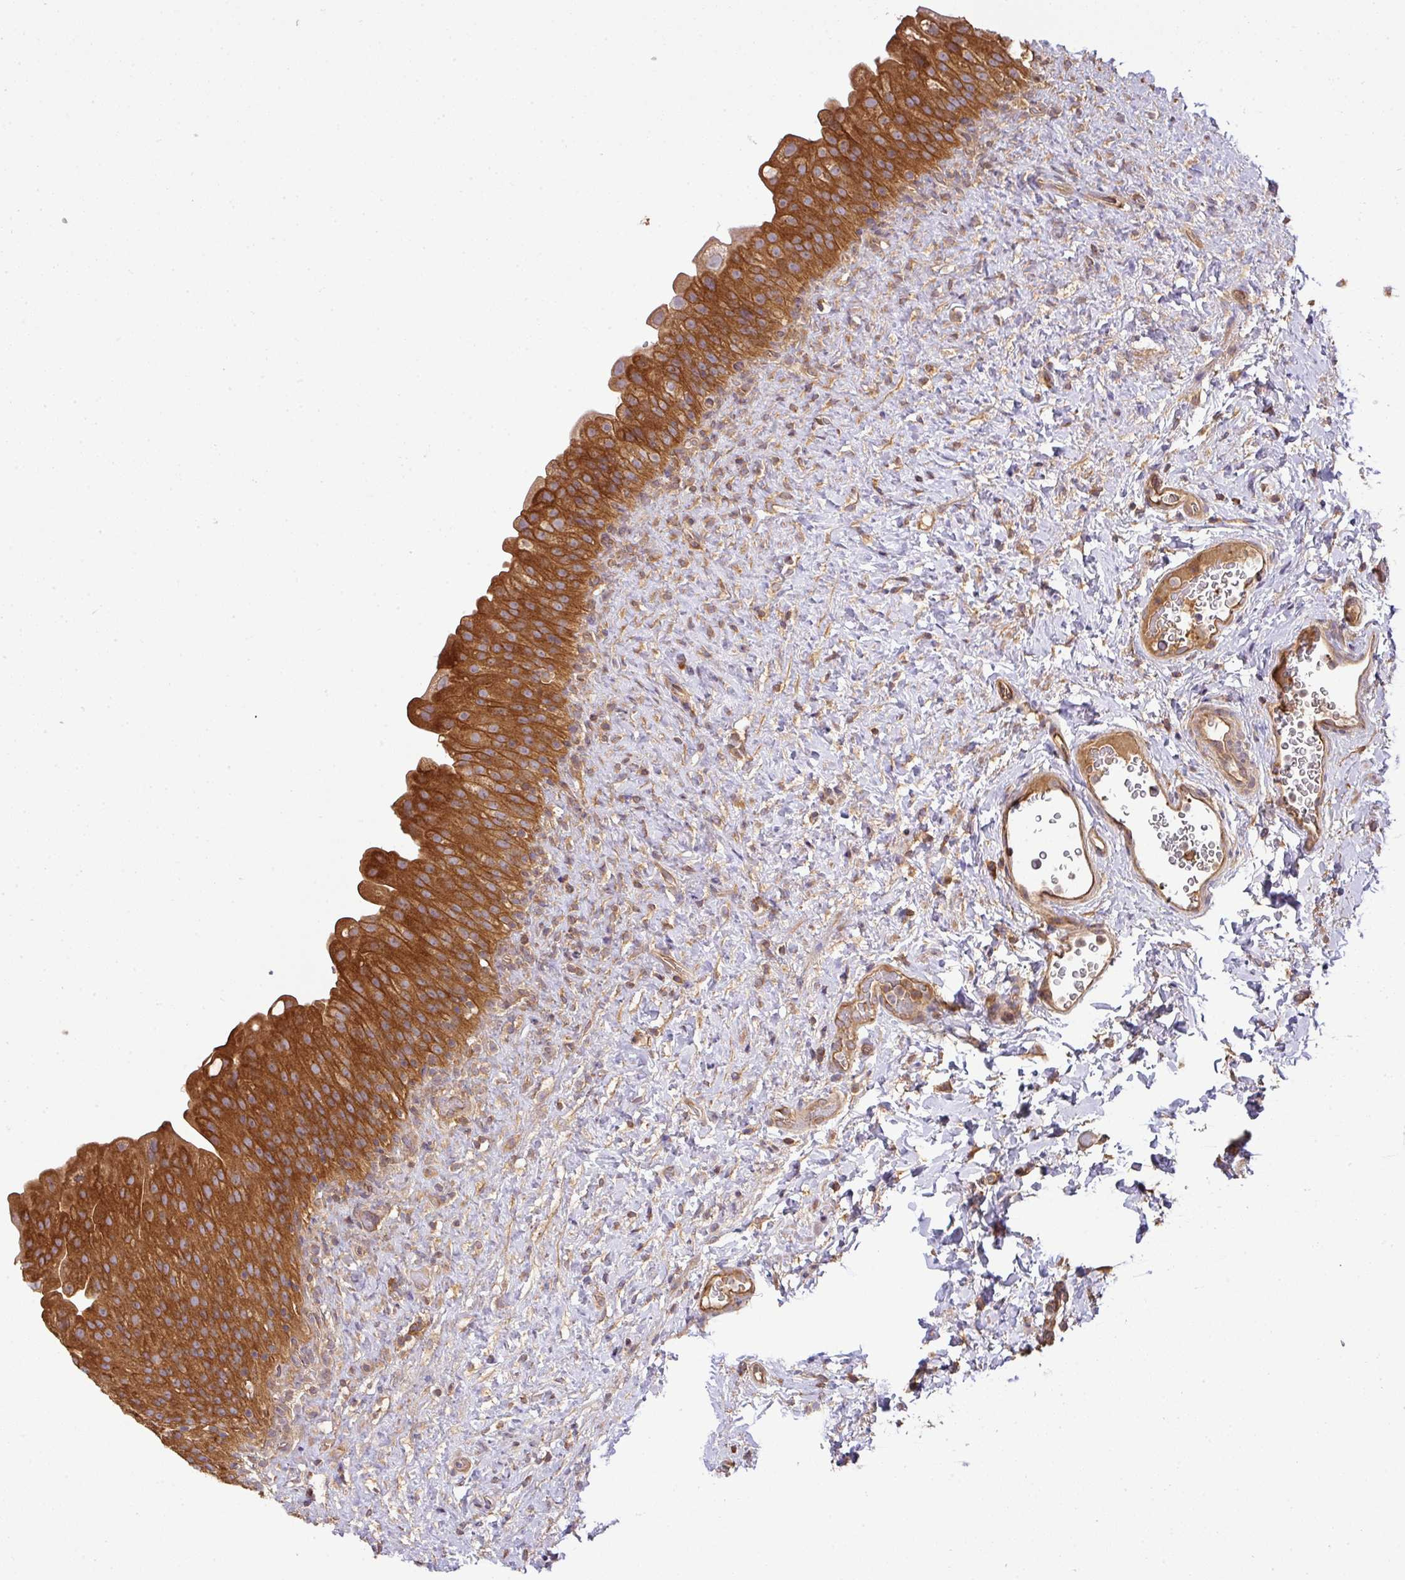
{"staining": {"intensity": "strong", "quantity": ">75%", "location": "cytoplasmic/membranous"}, "tissue": "urinary bladder", "cell_type": "Urothelial cells", "image_type": "normal", "snomed": [{"axis": "morphology", "description": "Normal tissue, NOS"}, {"axis": "topography", "description": "Urinary bladder"}], "caption": "Unremarkable urinary bladder displays strong cytoplasmic/membranous positivity in approximately >75% of urothelial cells, visualized by immunohistochemistry. (DAB IHC with brightfield microscopy, high magnification).", "gene": "GSPT1", "patient": {"sex": "female", "age": 27}}